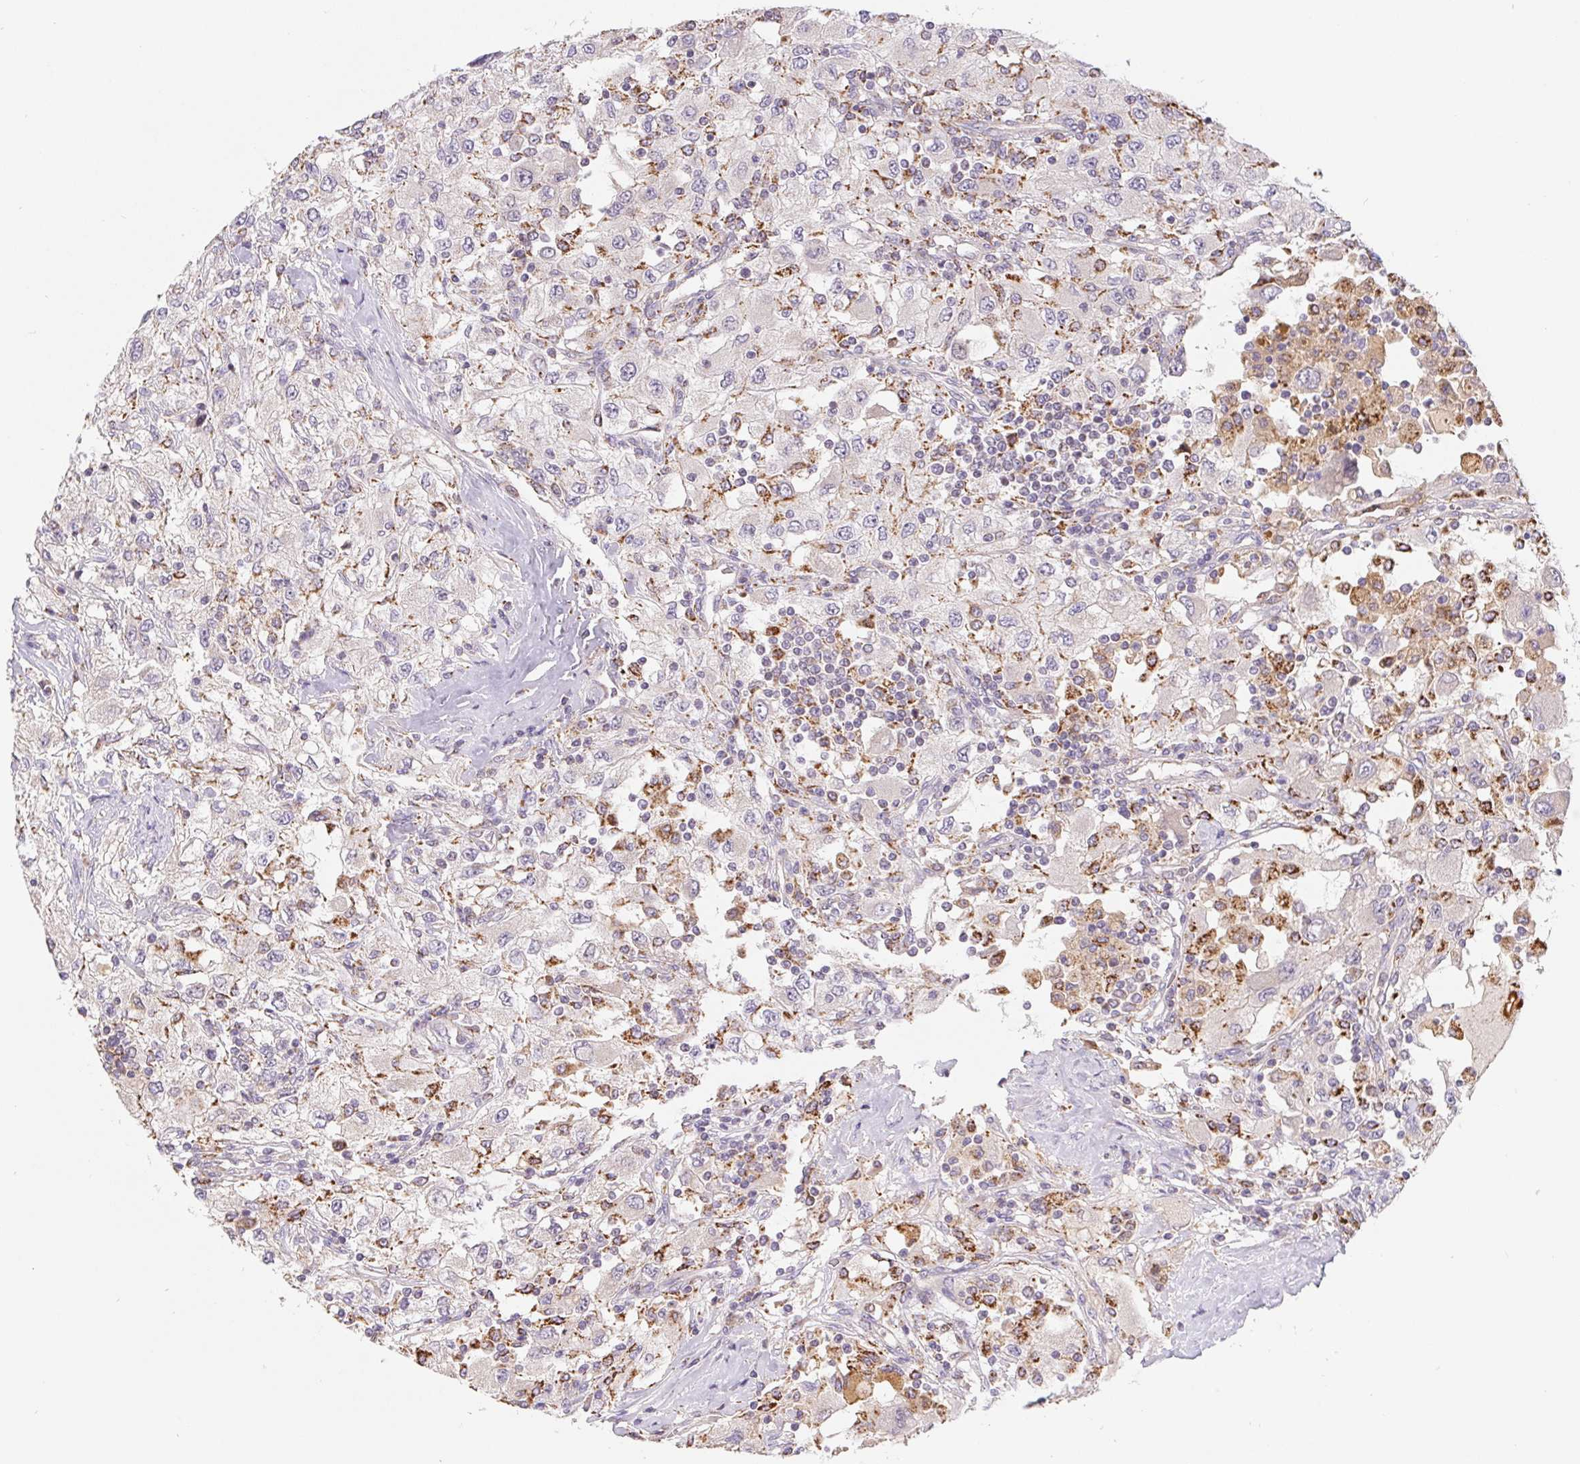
{"staining": {"intensity": "negative", "quantity": "none", "location": "none"}, "tissue": "renal cancer", "cell_type": "Tumor cells", "image_type": "cancer", "snomed": [{"axis": "morphology", "description": "Adenocarcinoma, NOS"}, {"axis": "topography", "description": "Kidney"}], "caption": "This is an immunohistochemistry micrograph of human renal cancer. There is no staining in tumor cells.", "gene": "EMC6", "patient": {"sex": "female", "age": 67}}